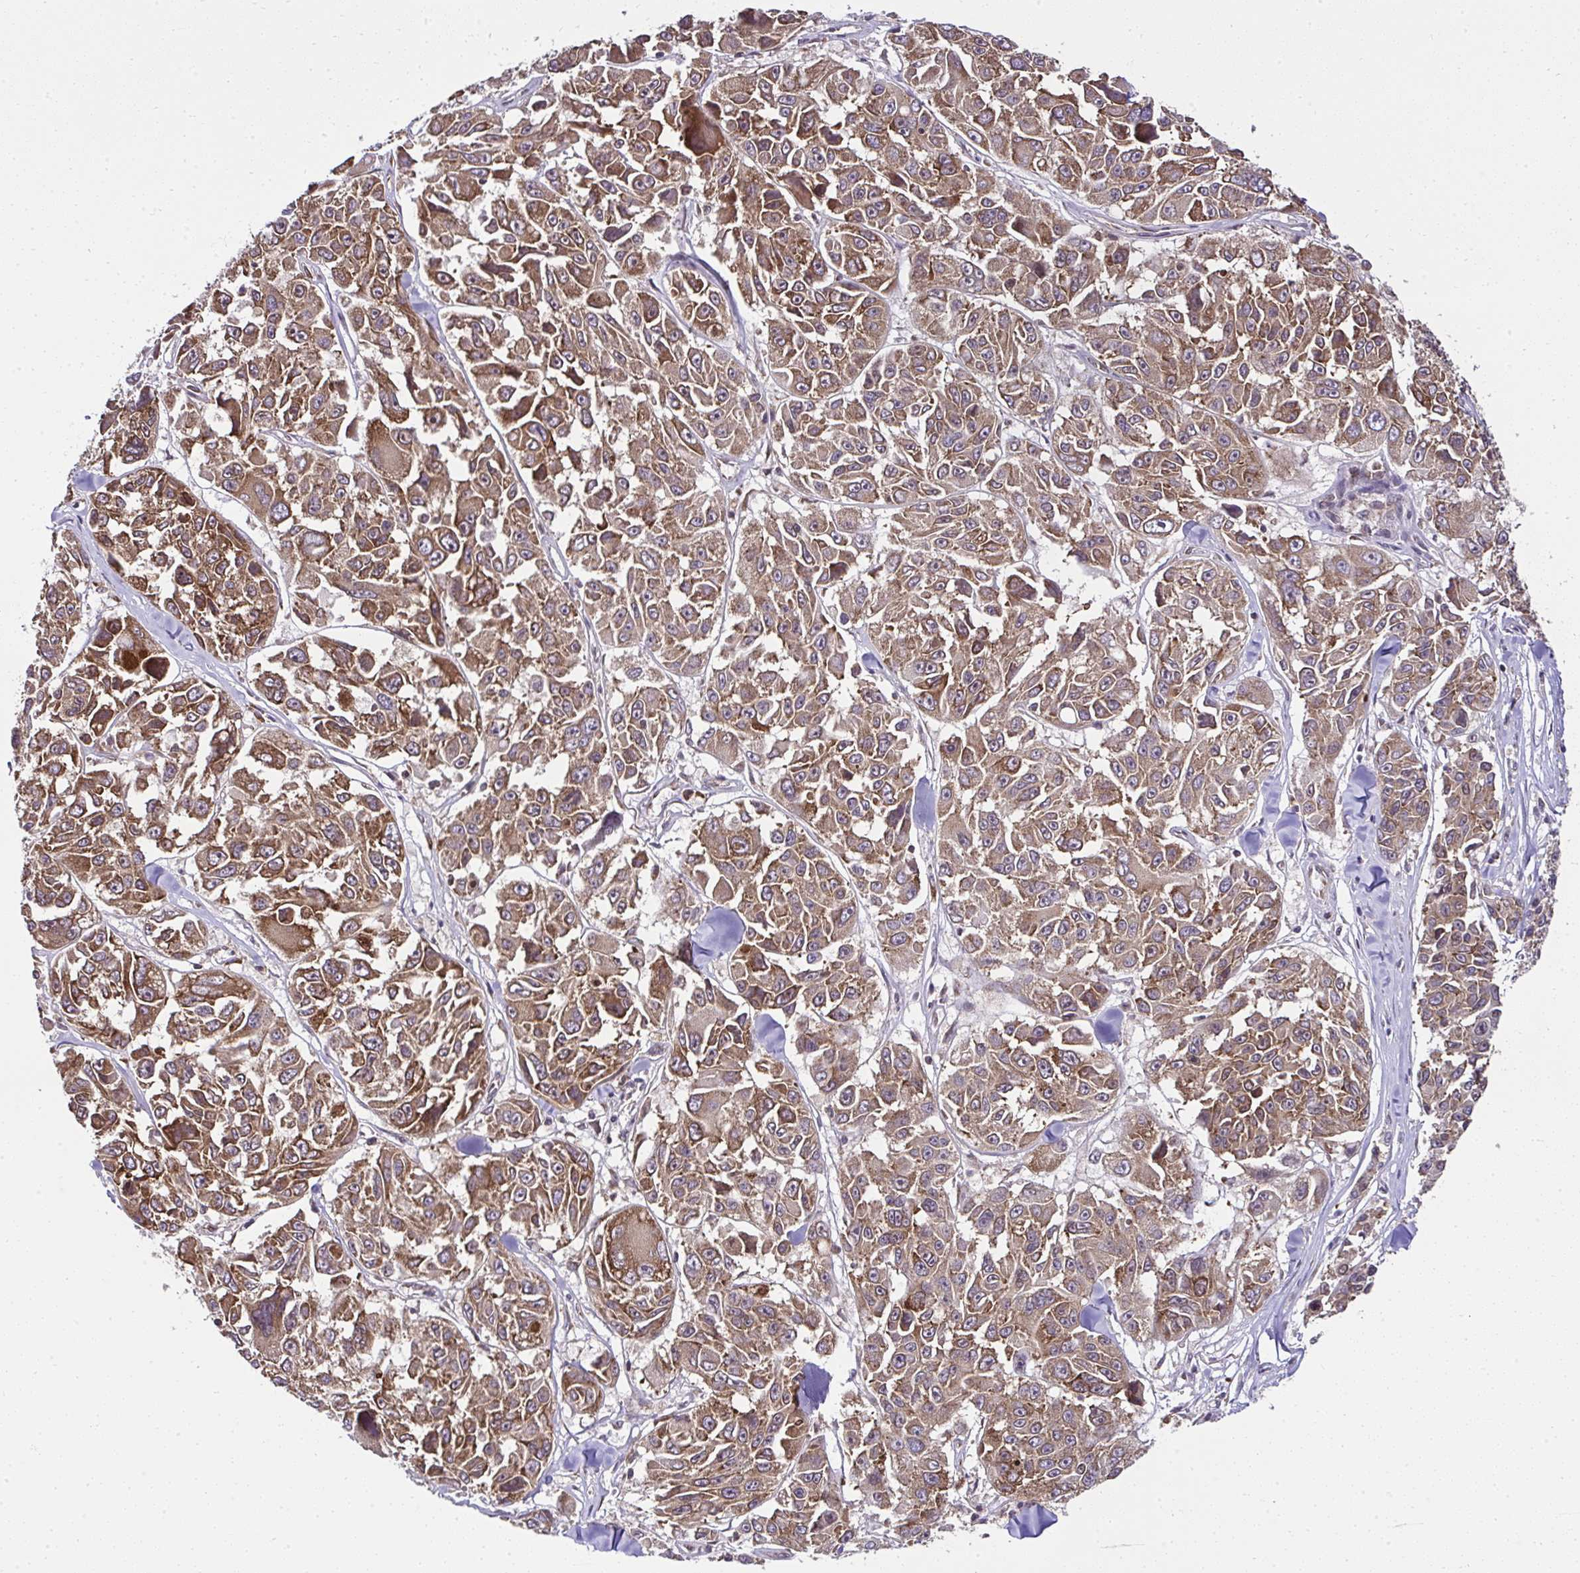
{"staining": {"intensity": "moderate", "quantity": ">75%", "location": "cytoplasmic/membranous"}, "tissue": "melanoma", "cell_type": "Tumor cells", "image_type": "cancer", "snomed": [{"axis": "morphology", "description": "Malignant melanoma, NOS"}, {"axis": "topography", "description": "Skin"}], "caption": "Protein expression analysis of human melanoma reveals moderate cytoplasmic/membranous positivity in approximately >75% of tumor cells. The staining is performed using DAB (3,3'-diaminobenzidine) brown chromogen to label protein expression. The nuclei are counter-stained blue using hematoxylin.", "gene": "RPS7", "patient": {"sex": "female", "age": 66}}